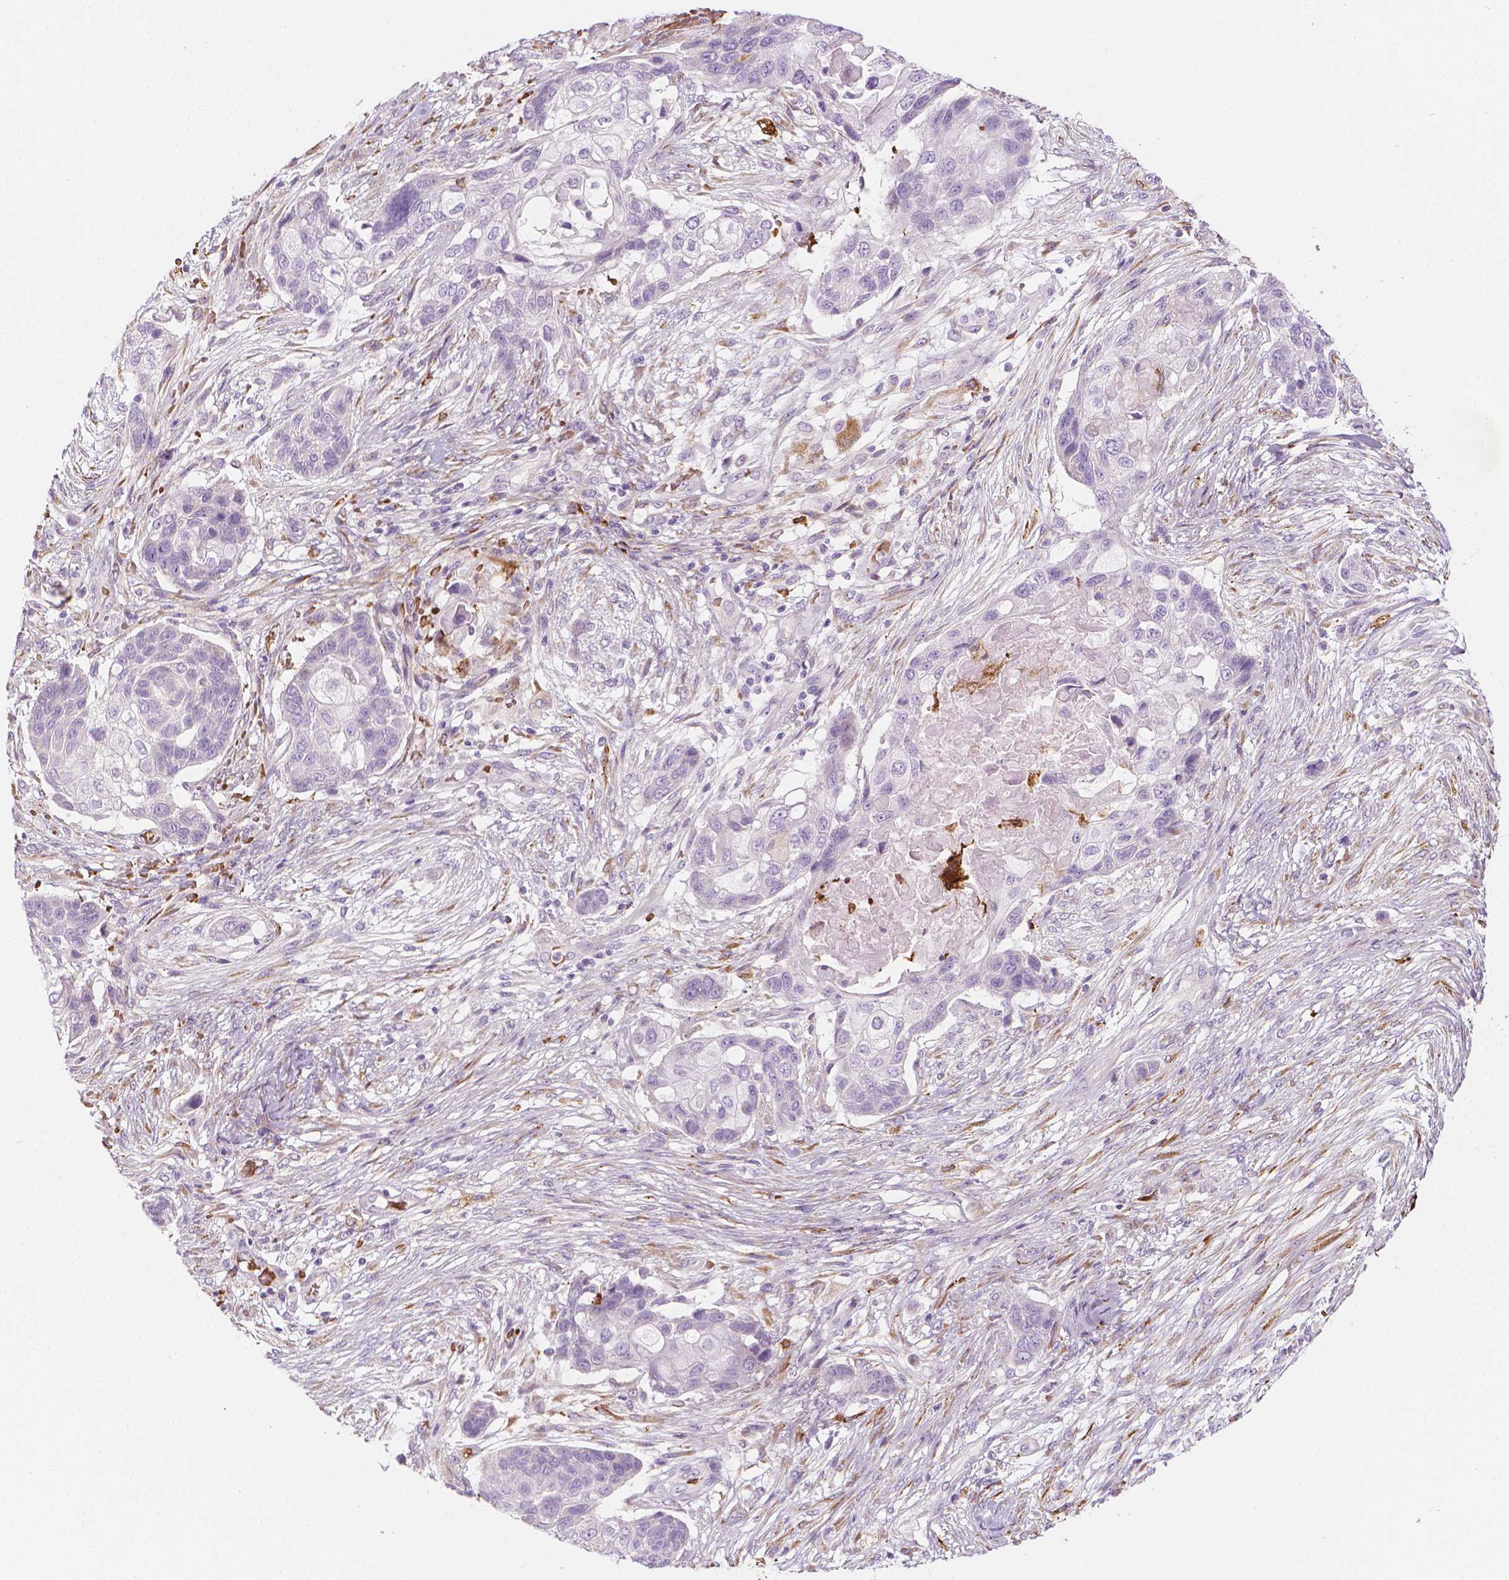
{"staining": {"intensity": "negative", "quantity": "none", "location": "none"}, "tissue": "lung cancer", "cell_type": "Tumor cells", "image_type": "cancer", "snomed": [{"axis": "morphology", "description": "Squamous cell carcinoma, NOS"}, {"axis": "topography", "description": "Lung"}], "caption": "The image reveals no staining of tumor cells in lung squamous cell carcinoma. (DAB immunohistochemistry (IHC) visualized using brightfield microscopy, high magnification).", "gene": "CES1", "patient": {"sex": "male", "age": 69}}